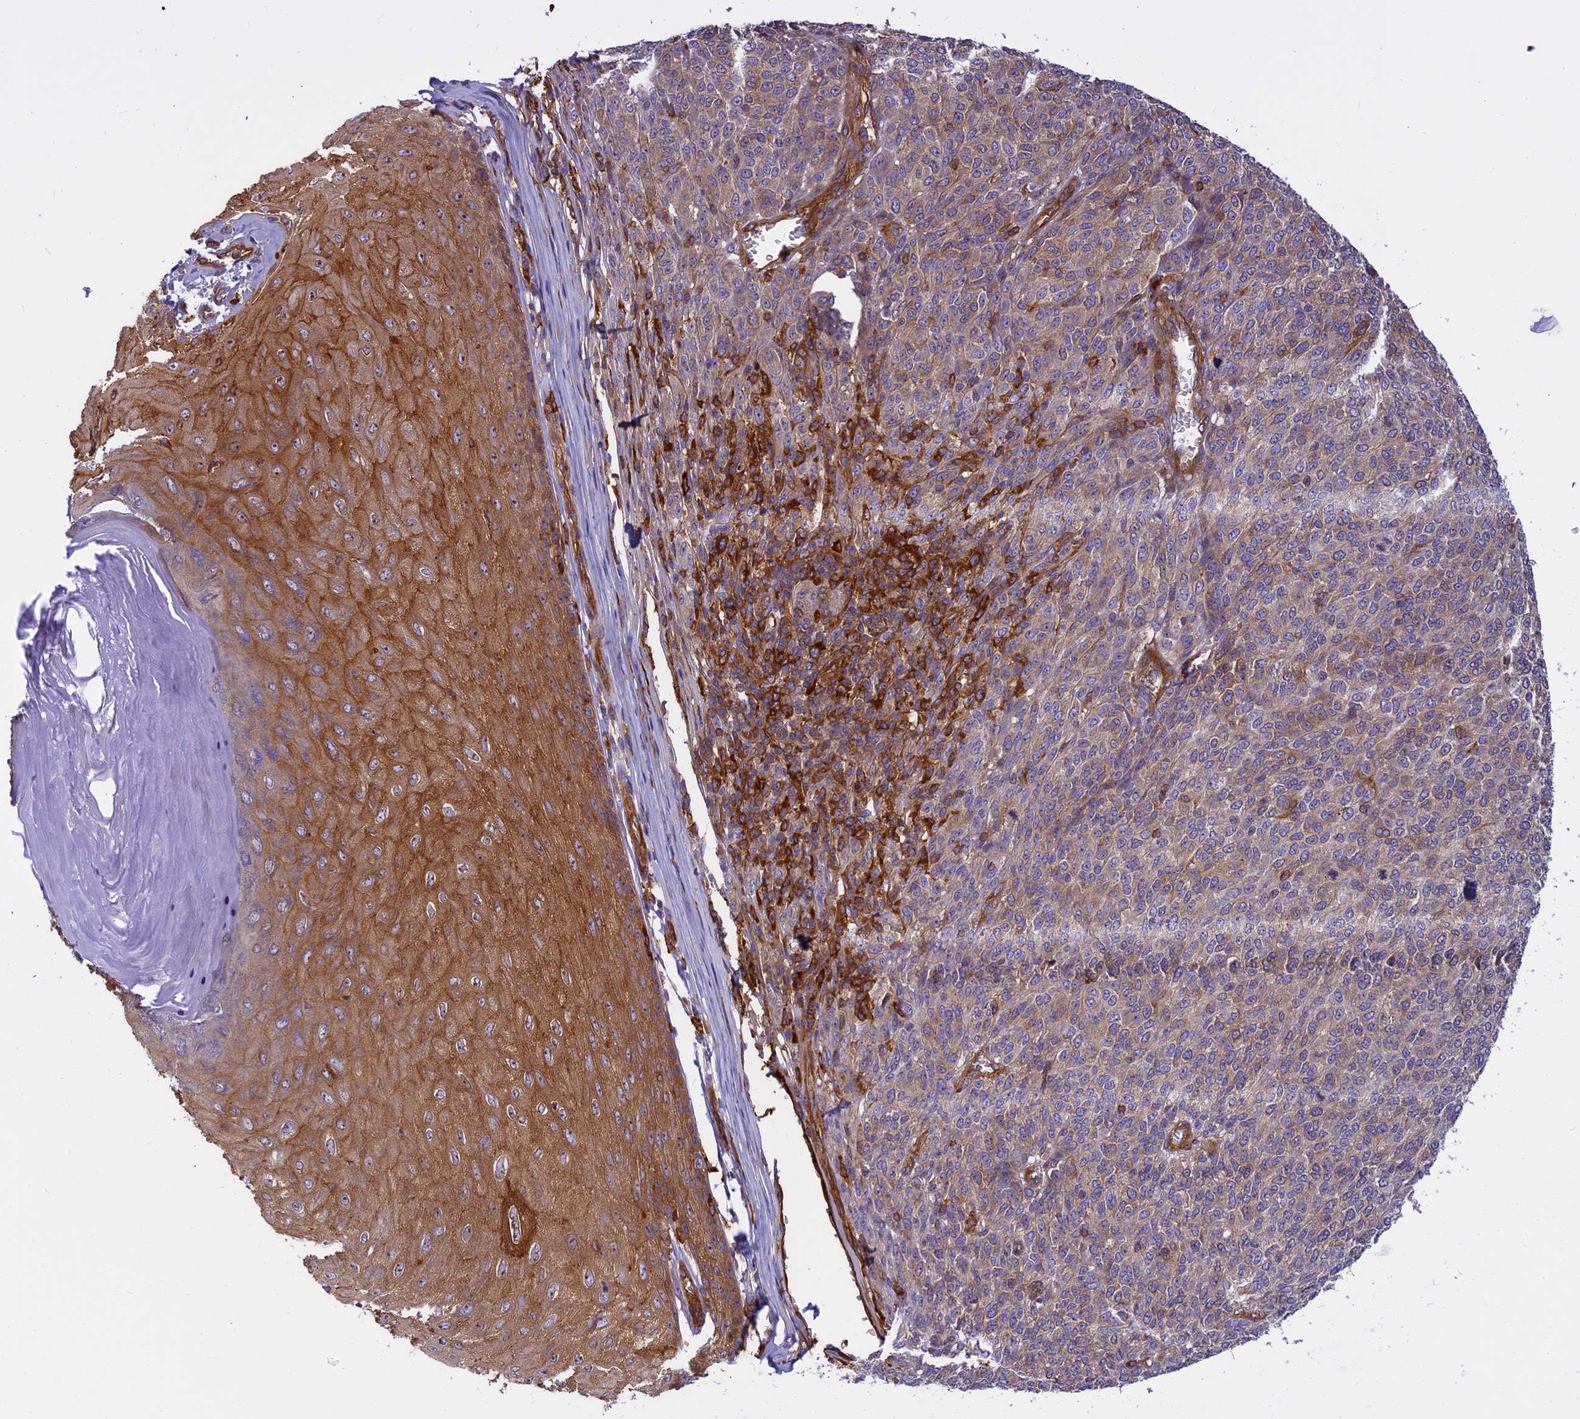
{"staining": {"intensity": "moderate", "quantity": "25%-75%", "location": "cytoplasmic/membranous"}, "tissue": "melanoma", "cell_type": "Tumor cells", "image_type": "cancer", "snomed": [{"axis": "morphology", "description": "Malignant melanoma, NOS"}, {"axis": "topography", "description": "Skin"}], "caption": "Malignant melanoma was stained to show a protein in brown. There is medium levels of moderate cytoplasmic/membranous staining in about 25%-75% of tumor cells. The protein of interest is shown in brown color, while the nuclei are stained blue.", "gene": "EHBP1L1", "patient": {"sex": "male", "age": 49}}